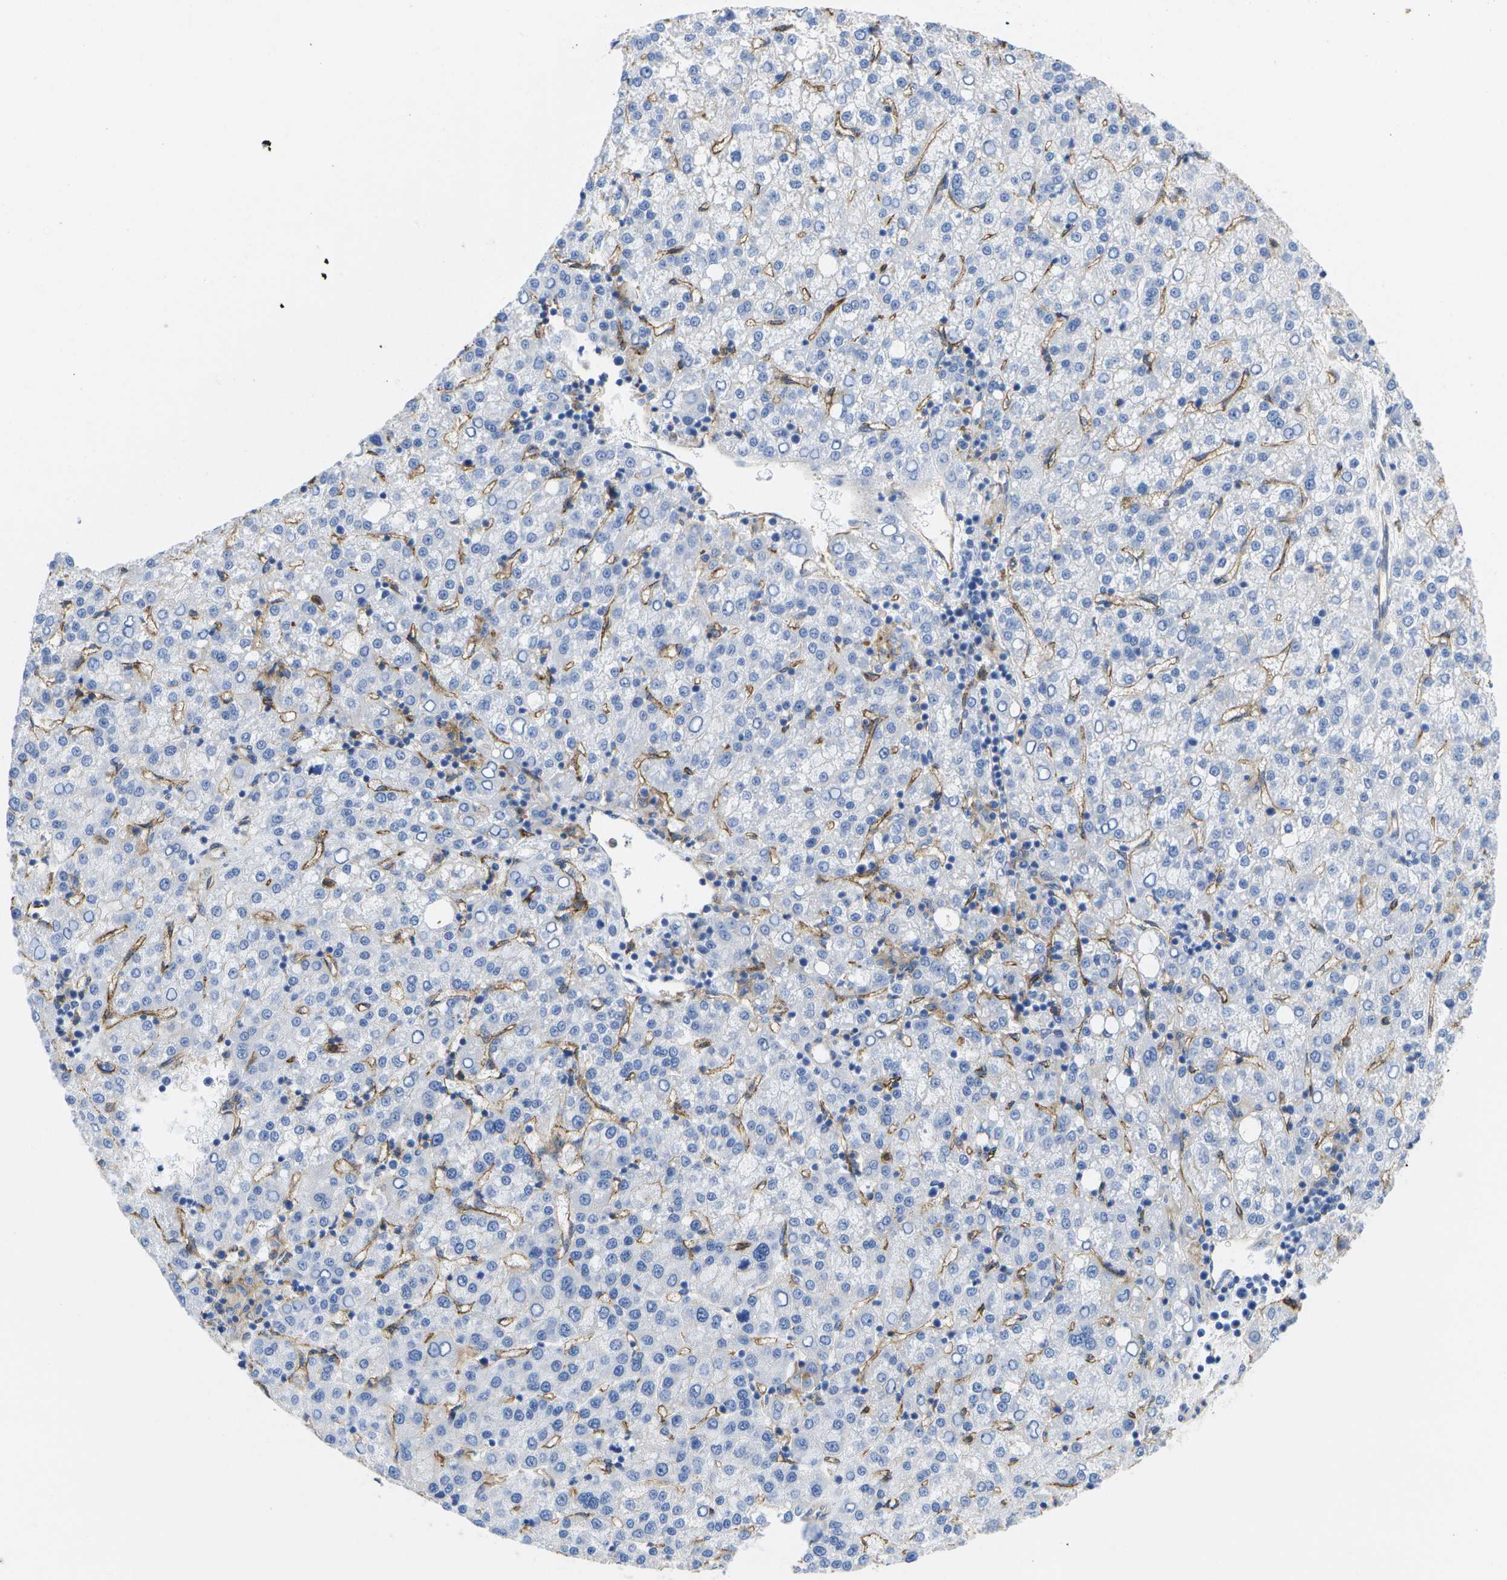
{"staining": {"intensity": "negative", "quantity": "none", "location": "none"}, "tissue": "liver cancer", "cell_type": "Tumor cells", "image_type": "cancer", "snomed": [{"axis": "morphology", "description": "Carcinoma, Hepatocellular, NOS"}, {"axis": "topography", "description": "Liver"}], "caption": "High power microscopy photomicrograph of an IHC histopathology image of liver hepatocellular carcinoma, revealing no significant staining in tumor cells. (DAB (3,3'-diaminobenzidine) immunohistochemistry visualized using brightfield microscopy, high magnification).", "gene": "DYSF", "patient": {"sex": "female", "age": 58}}